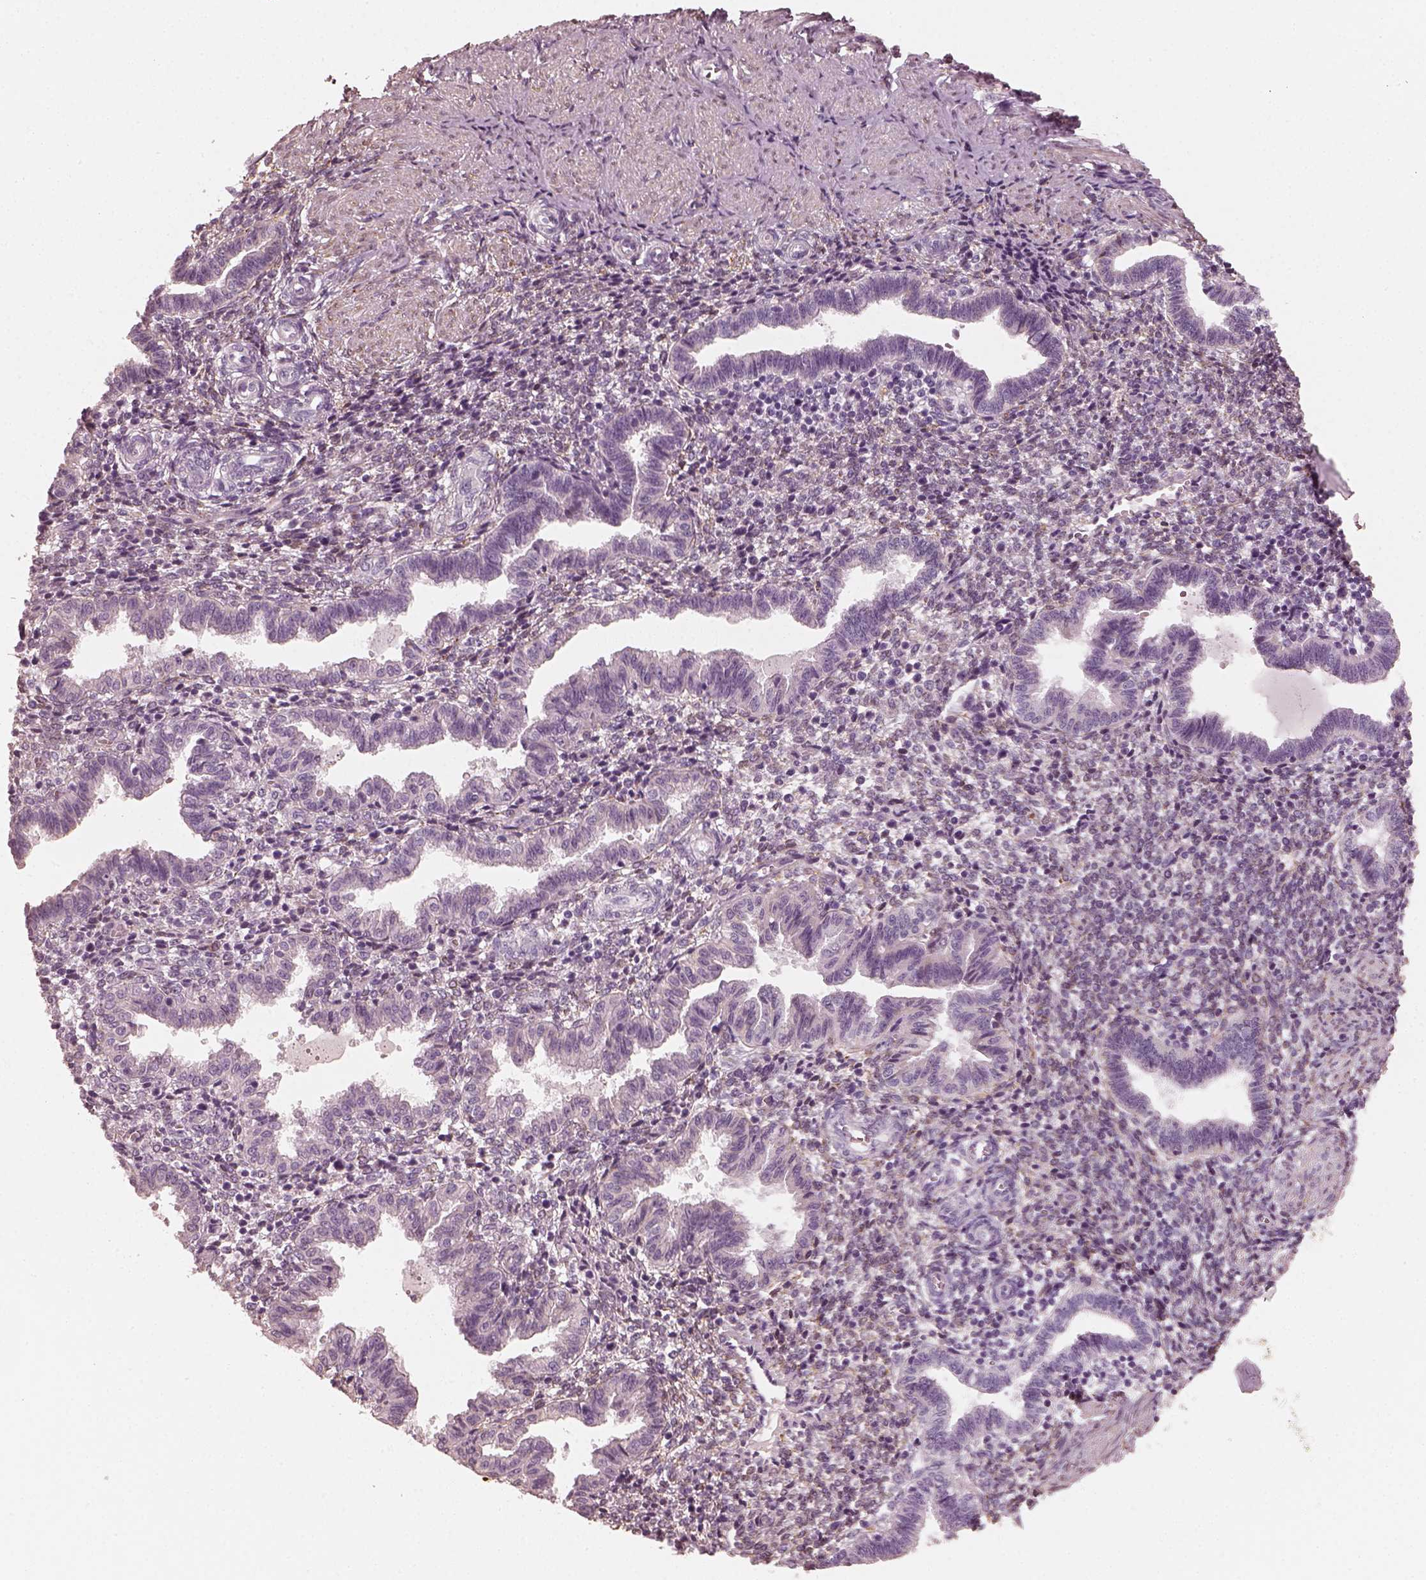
{"staining": {"intensity": "negative", "quantity": "none", "location": "none"}, "tissue": "endometrium", "cell_type": "Cells in endometrial stroma", "image_type": "normal", "snomed": [{"axis": "morphology", "description": "Normal tissue, NOS"}, {"axis": "topography", "description": "Endometrium"}], "caption": "The histopathology image exhibits no staining of cells in endometrial stroma in benign endometrium. The staining is performed using DAB (3,3'-diaminobenzidine) brown chromogen with nuclei counter-stained in using hematoxylin.", "gene": "RS1", "patient": {"sex": "female", "age": 37}}